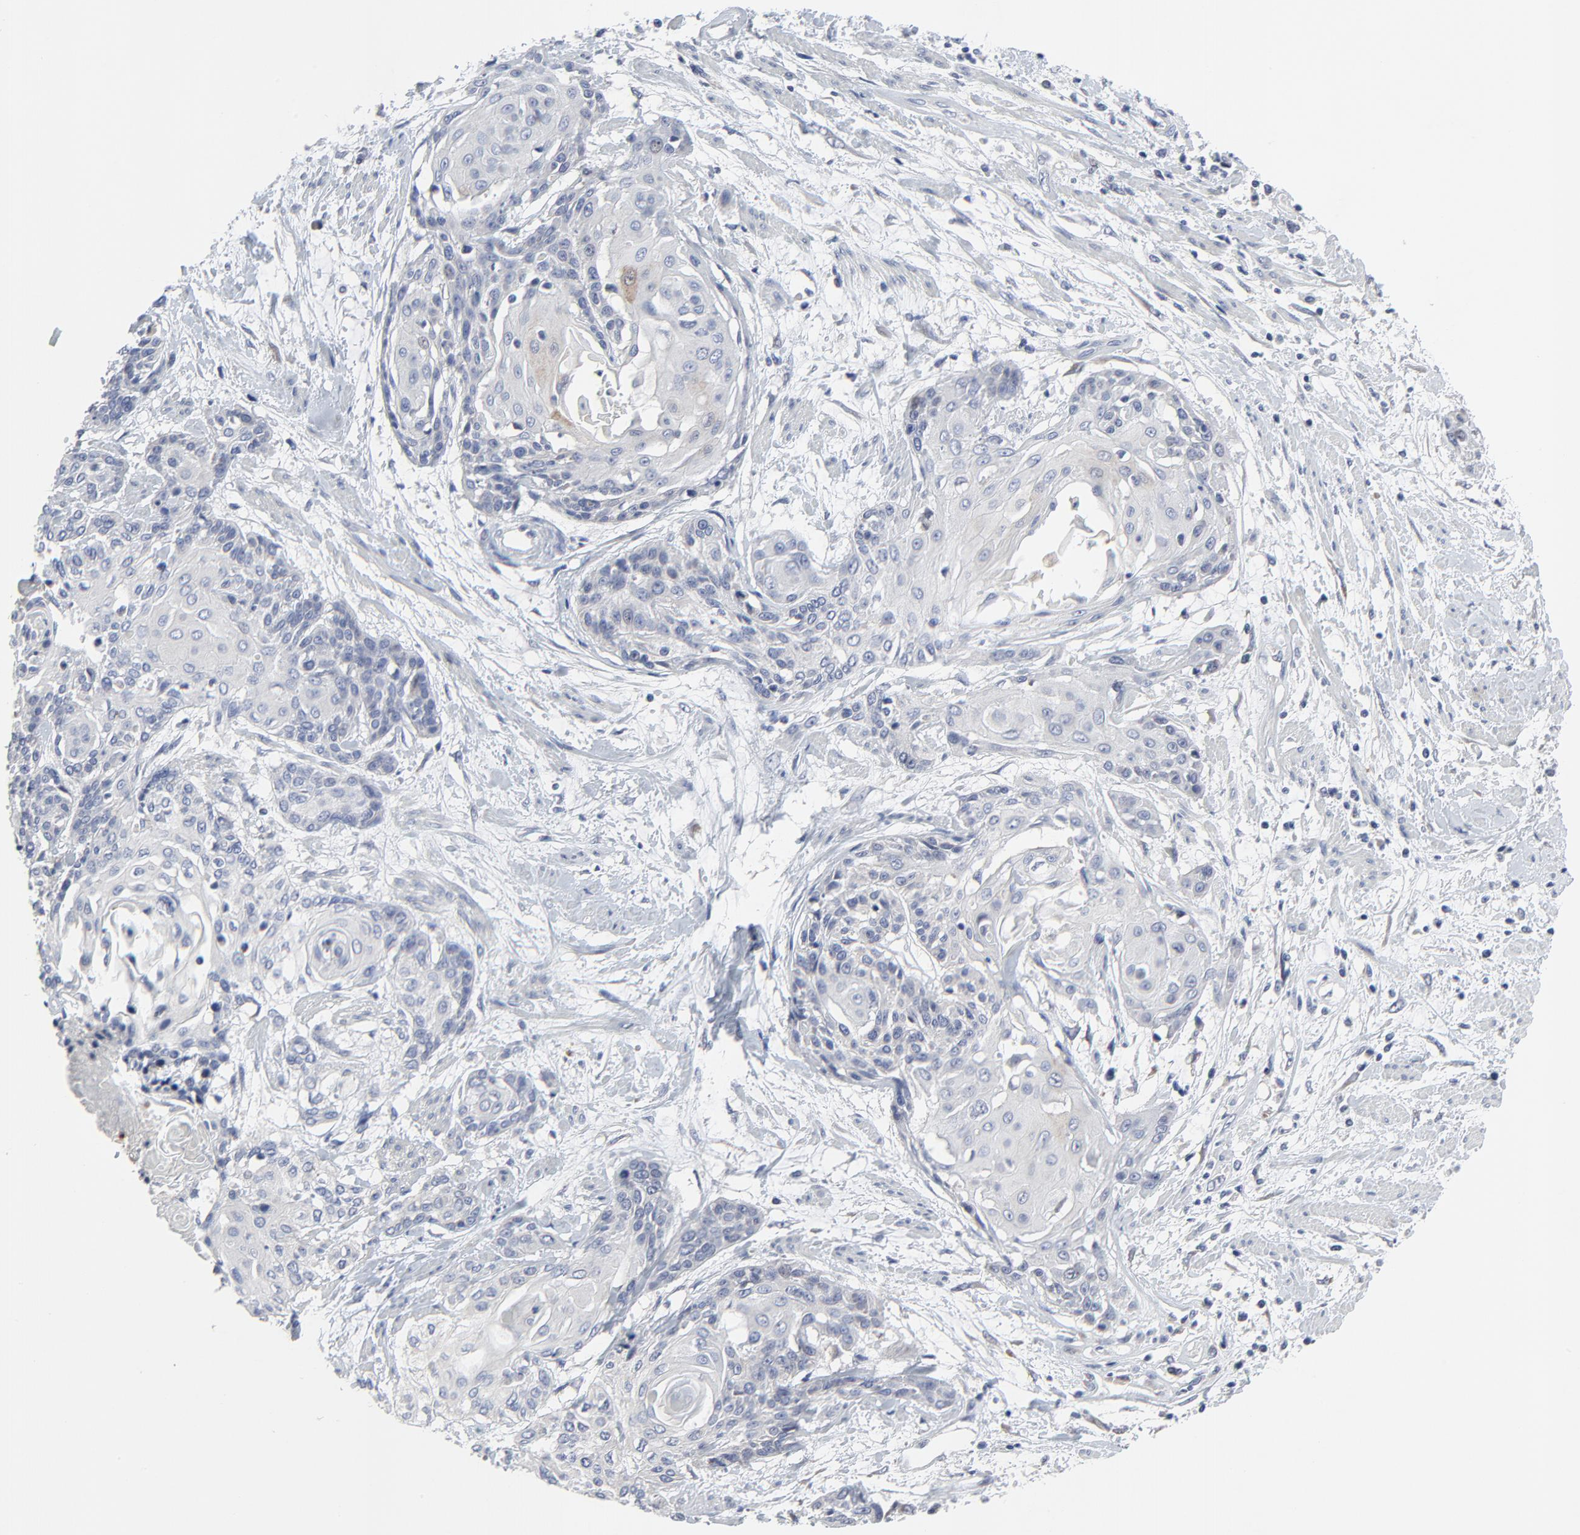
{"staining": {"intensity": "moderate", "quantity": "<25%", "location": "cytoplasmic/membranous"}, "tissue": "cervical cancer", "cell_type": "Tumor cells", "image_type": "cancer", "snomed": [{"axis": "morphology", "description": "Squamous cell carcinoma, NOS"}, {"axis": "topography", "description": "Cervix"}], "caption": "Squamous cell carcinoma (cervical) stained for a protein (brown) displays moderate cytoplasmic/membranous positive expression in about <25% of tumor cells.", "gene": "NLGN3", "patient": {"sex": "female", "age": 57}}